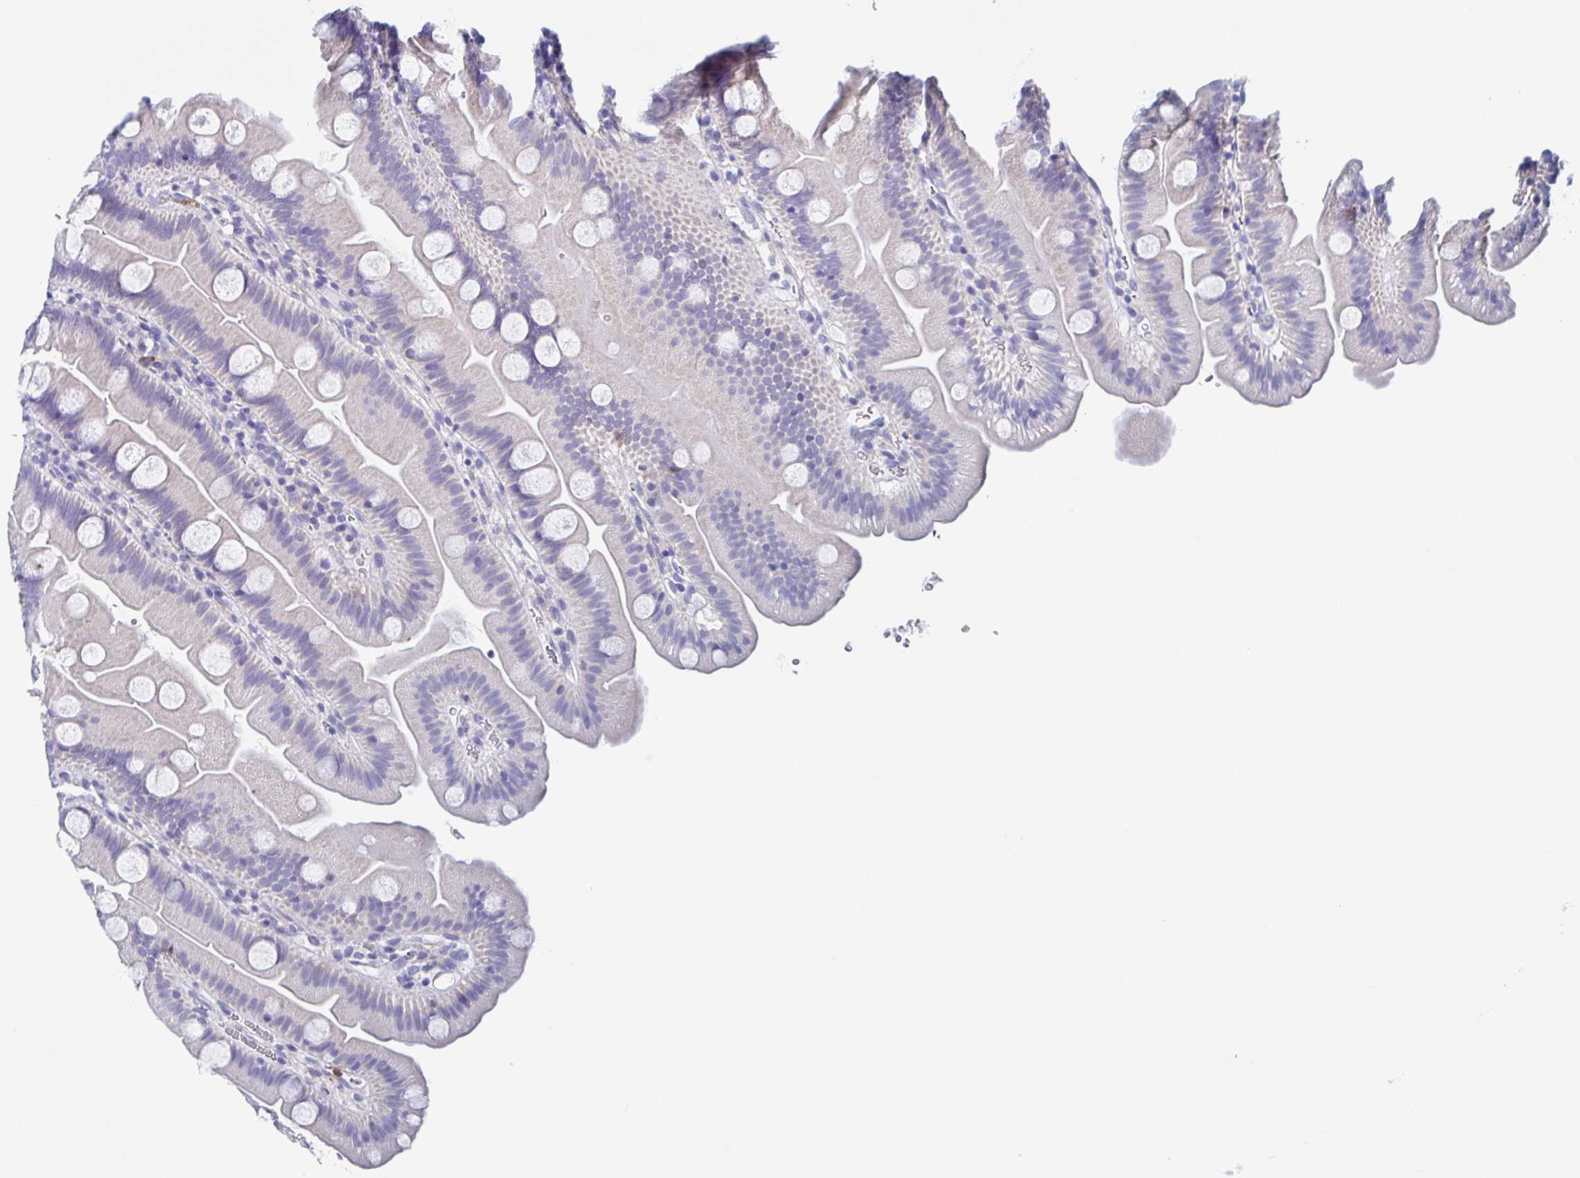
{"staining": {"intensity": "negative", "quantity": "none", "location": "none"}, "tissue": "small intestine", "cell_type": "Glandular cells", "image_type": "normal", "snomed": [{"axis": "morphology", "description": "Normal tissue, NOS"}, {"axis": "topography", "description": "Small intestine"}], "caption": "DAB (3,3'-diaminobenzidine) immunohistochemical staining of normal small intestine demonstrates no significant positivity in glandular cells.", "gene": "FCGR3A", "patient": {"sex": "female", "age": 68}}